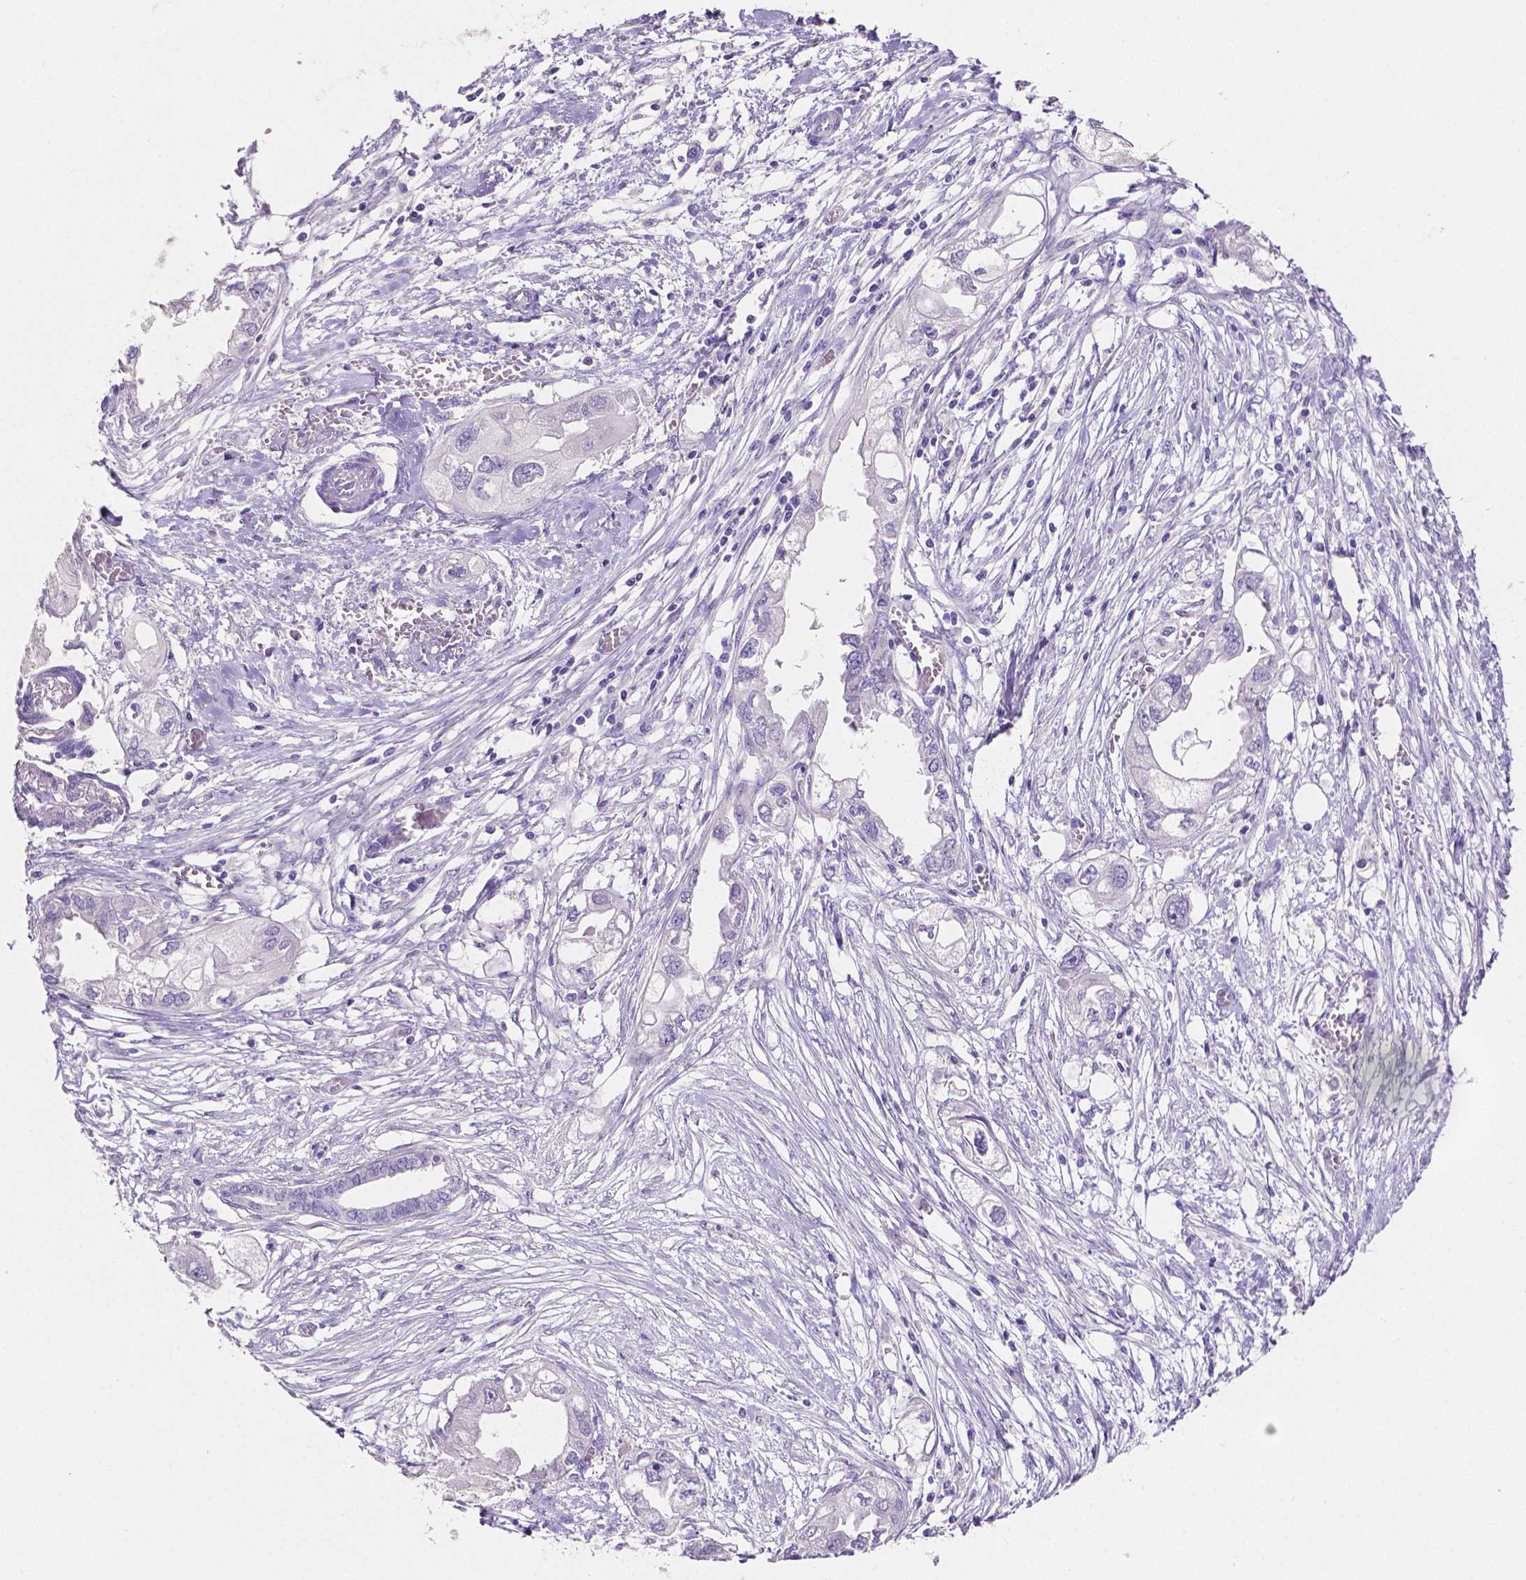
{"staining": {"intensity": "negative", "quantity": "none", "location": "none"}, "tissue": "endometrial cancer", "cell_type": "Tumor cells", "image_type": "cancer", "snomed": [{"axis": "morphology", "description": "Adenocarcinoma, NOS"}, {"axis": "morphology", "description": "Adenocarcinoma, metastatic, NOS"}, {"axis": "topography", "description": "Adipose tissue"}, {"axis": "topography", "description": "Endometrium"}], "caption": "High power microscopy micrograph of an immunohistochemistry image of endometrial cancer, revealing no significant positivity in tumor cells. (DAB IHC, high magnification).", "gene": "SLC22A2", "patient": {"sex": "female", "age": 67}}